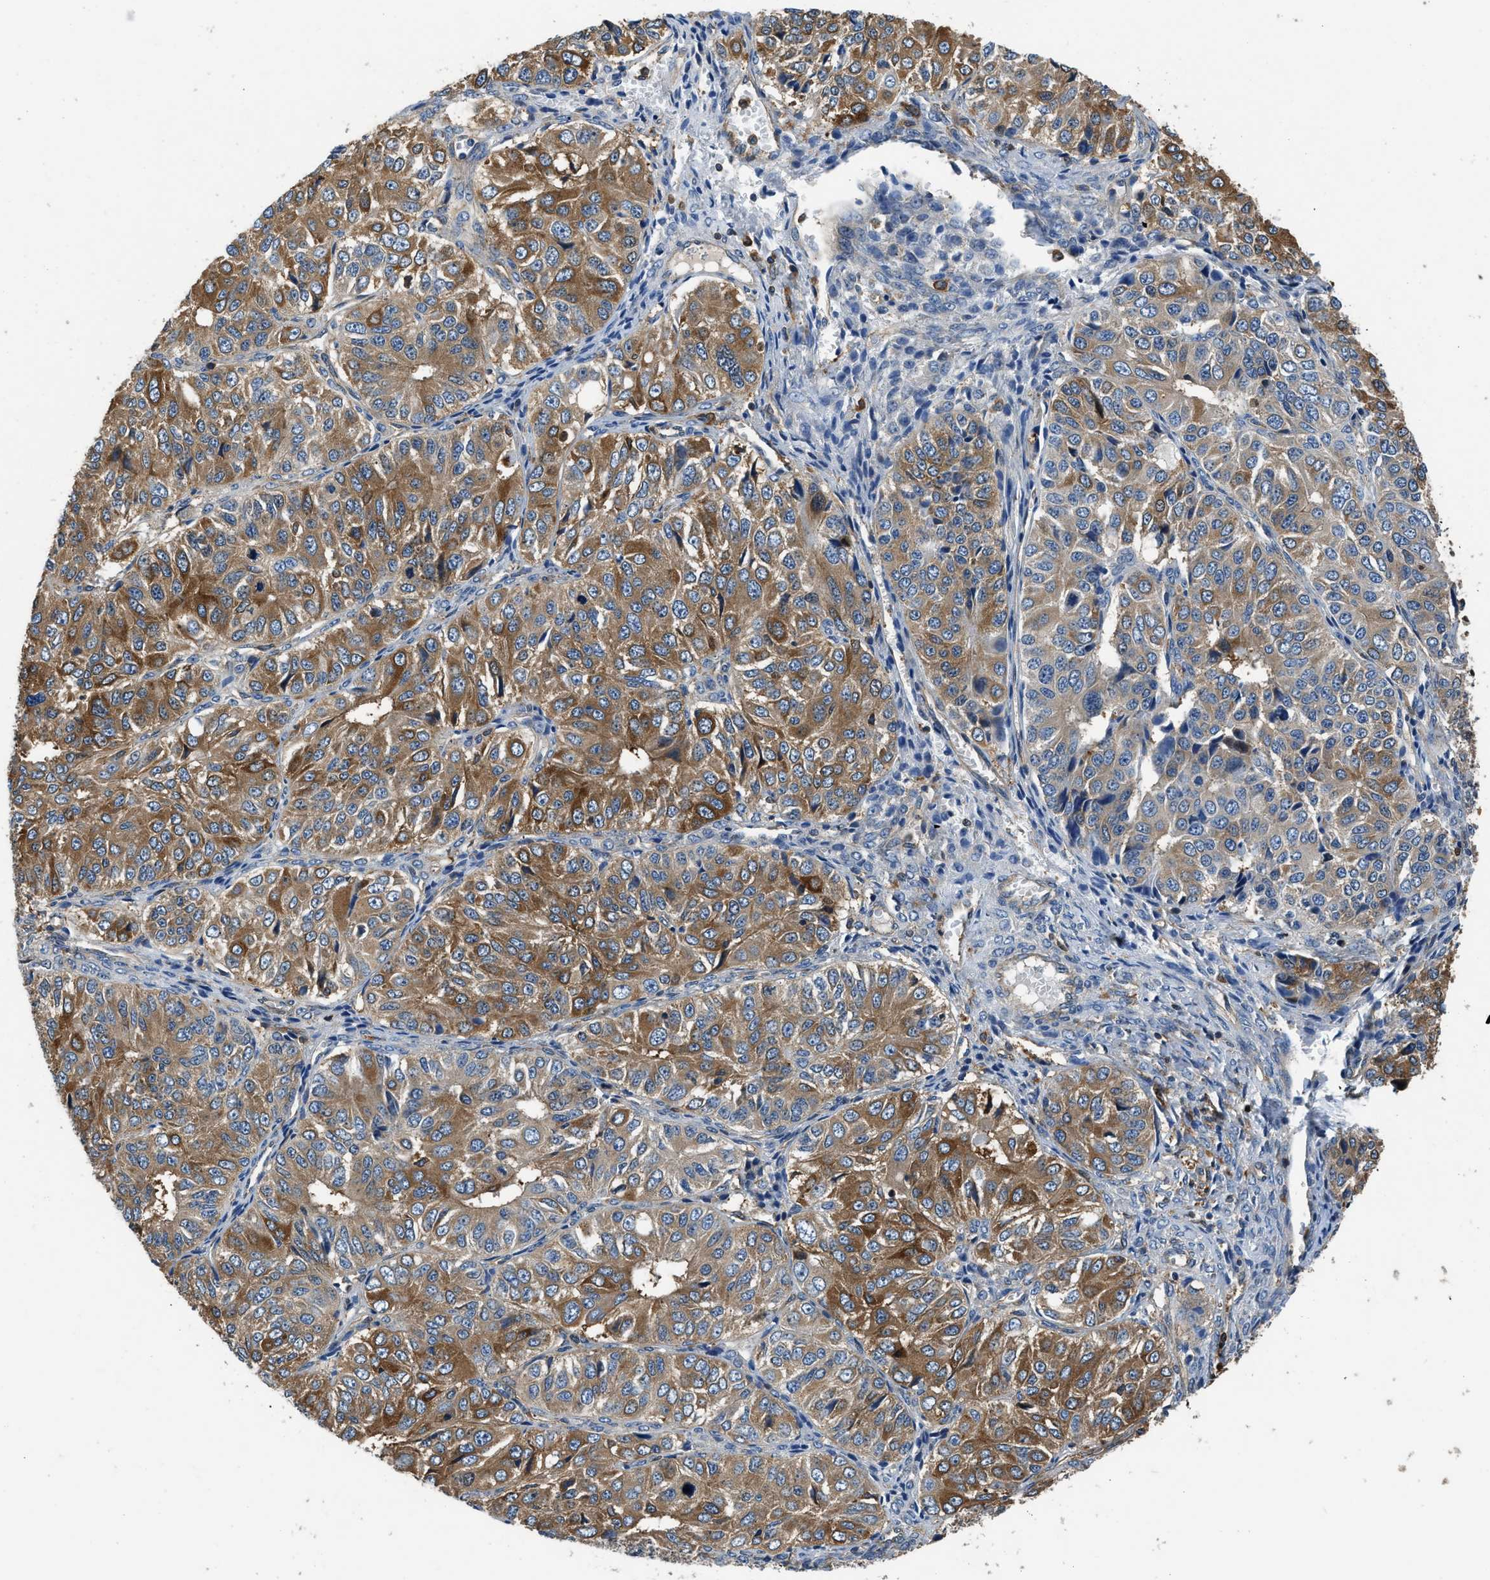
{"staining": {"intensity": "moderate", "quantity": "25%-75%", "location": "cytoplasmic/membranous"}, "tissue": "ovarian cancer", "cell_type": "Tumor cells", "image_type": "cancer", "snomed": [{"axis": "morphology", "description": "Carcinoma, endometroid"}, {"axis": "topography", "description": "Ovary"}], "caption": "The micrograph displays staining of ovarian endometroid carcinoma, revealing moderate cytoplasmic/membranous protein staining (brown color) within tumor cells. (DAB IHC, brown staining for protein, blue staining for nuclei).", "gene": "PKM", "patient": {"sex": "female", "age": 51}}